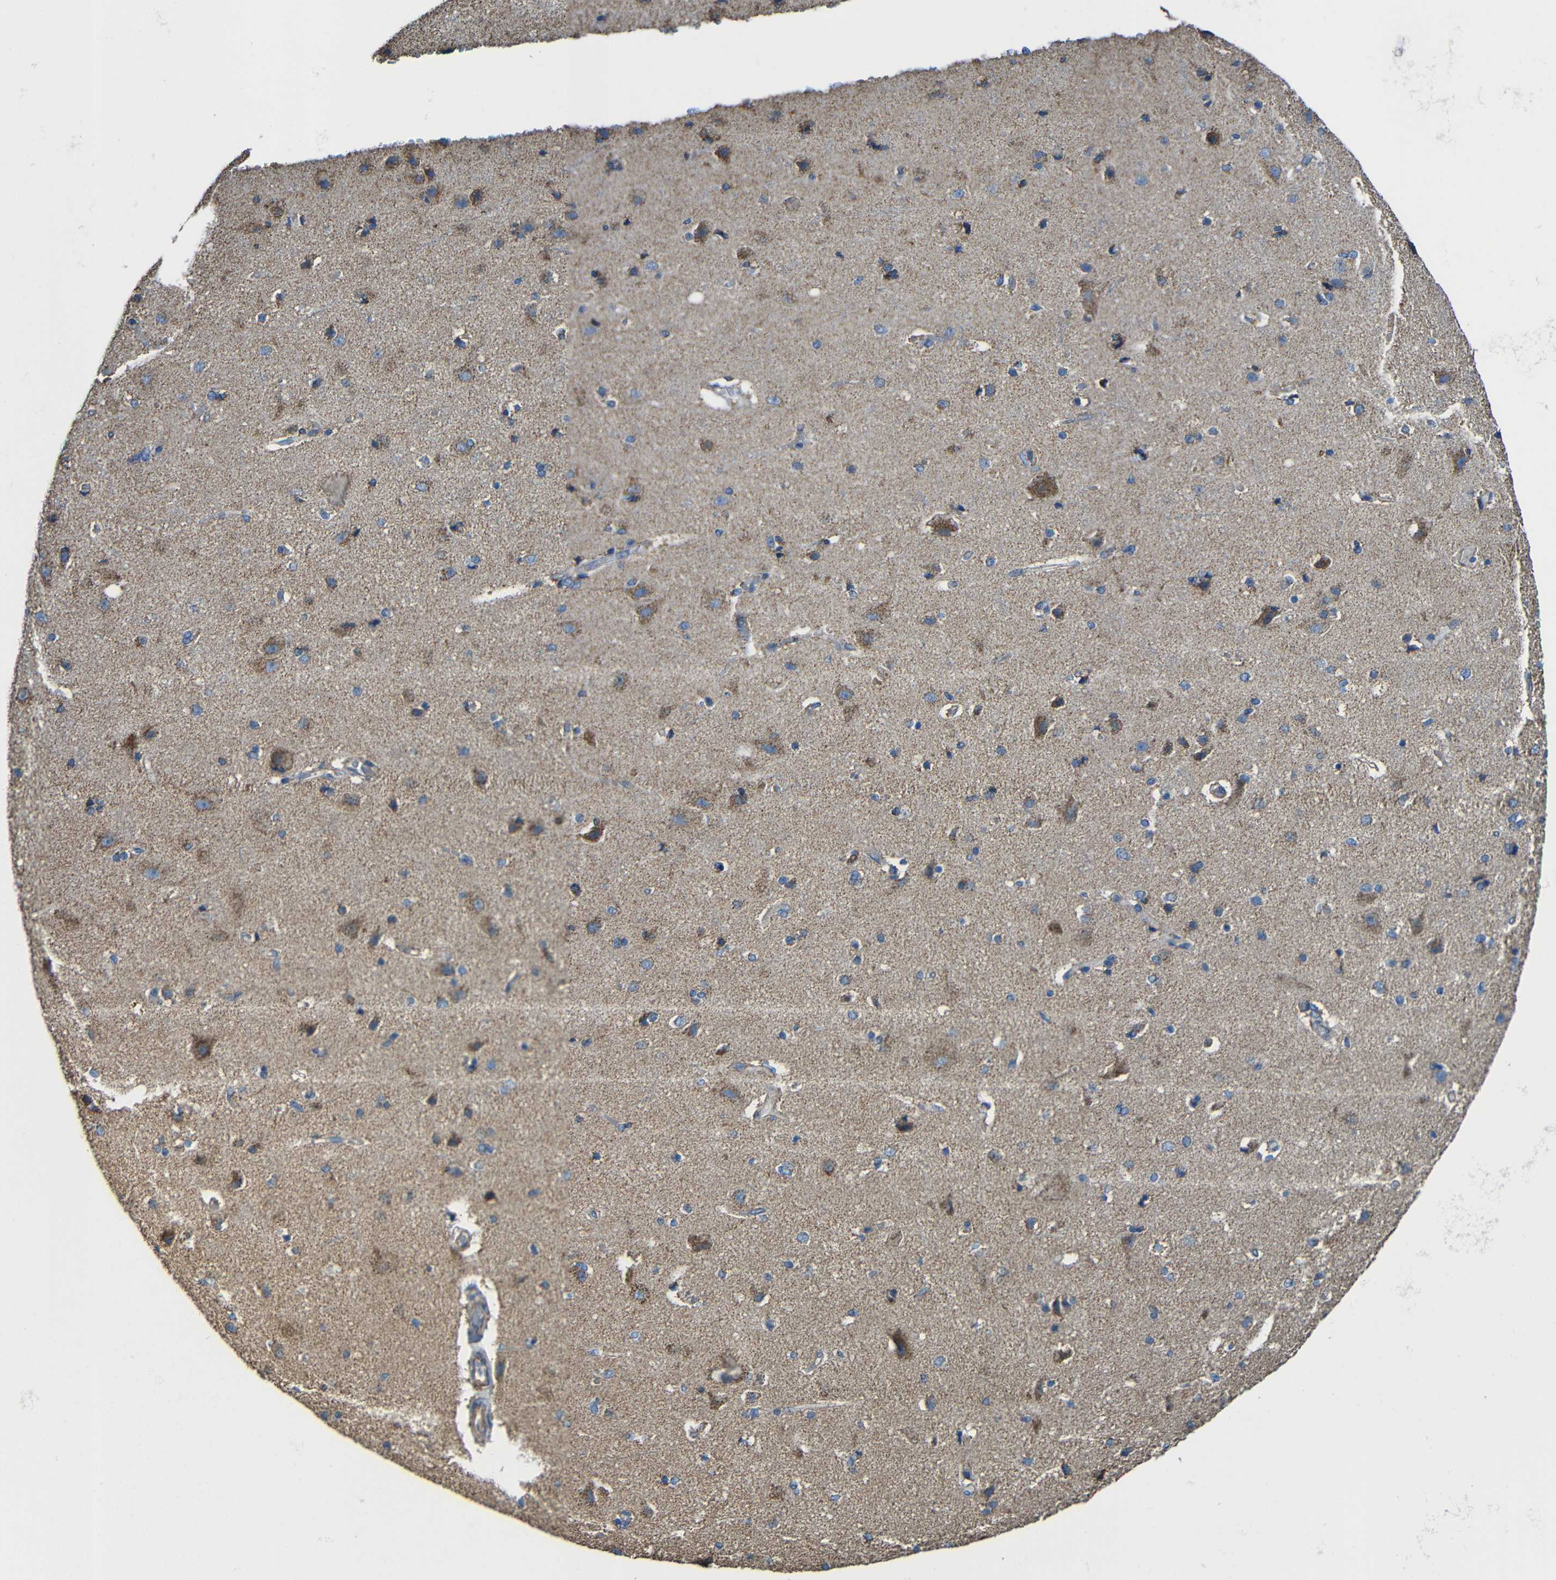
{"staining": {"intensity": "weak", "quantity": ">75%", "location": "cytoplasmic/membranous"}, "tissue": "cerebral cortex", "cell_type": "Endothelial cells", "image_type": "normal", "snomed": [{"axis": "morphology", "description": "Normal tissue, NOS"}, {"axis": "topography", "description": "Cerebral cortex"}], "caption": "DAB immunohistochemical staining of normal cerebral cortex shows weak cytoplasmic/membranous protein expression in approximately >75% of endothelial cells.", "gene": "INTS6L", "patient": {"sex": "female", "age": 54}}